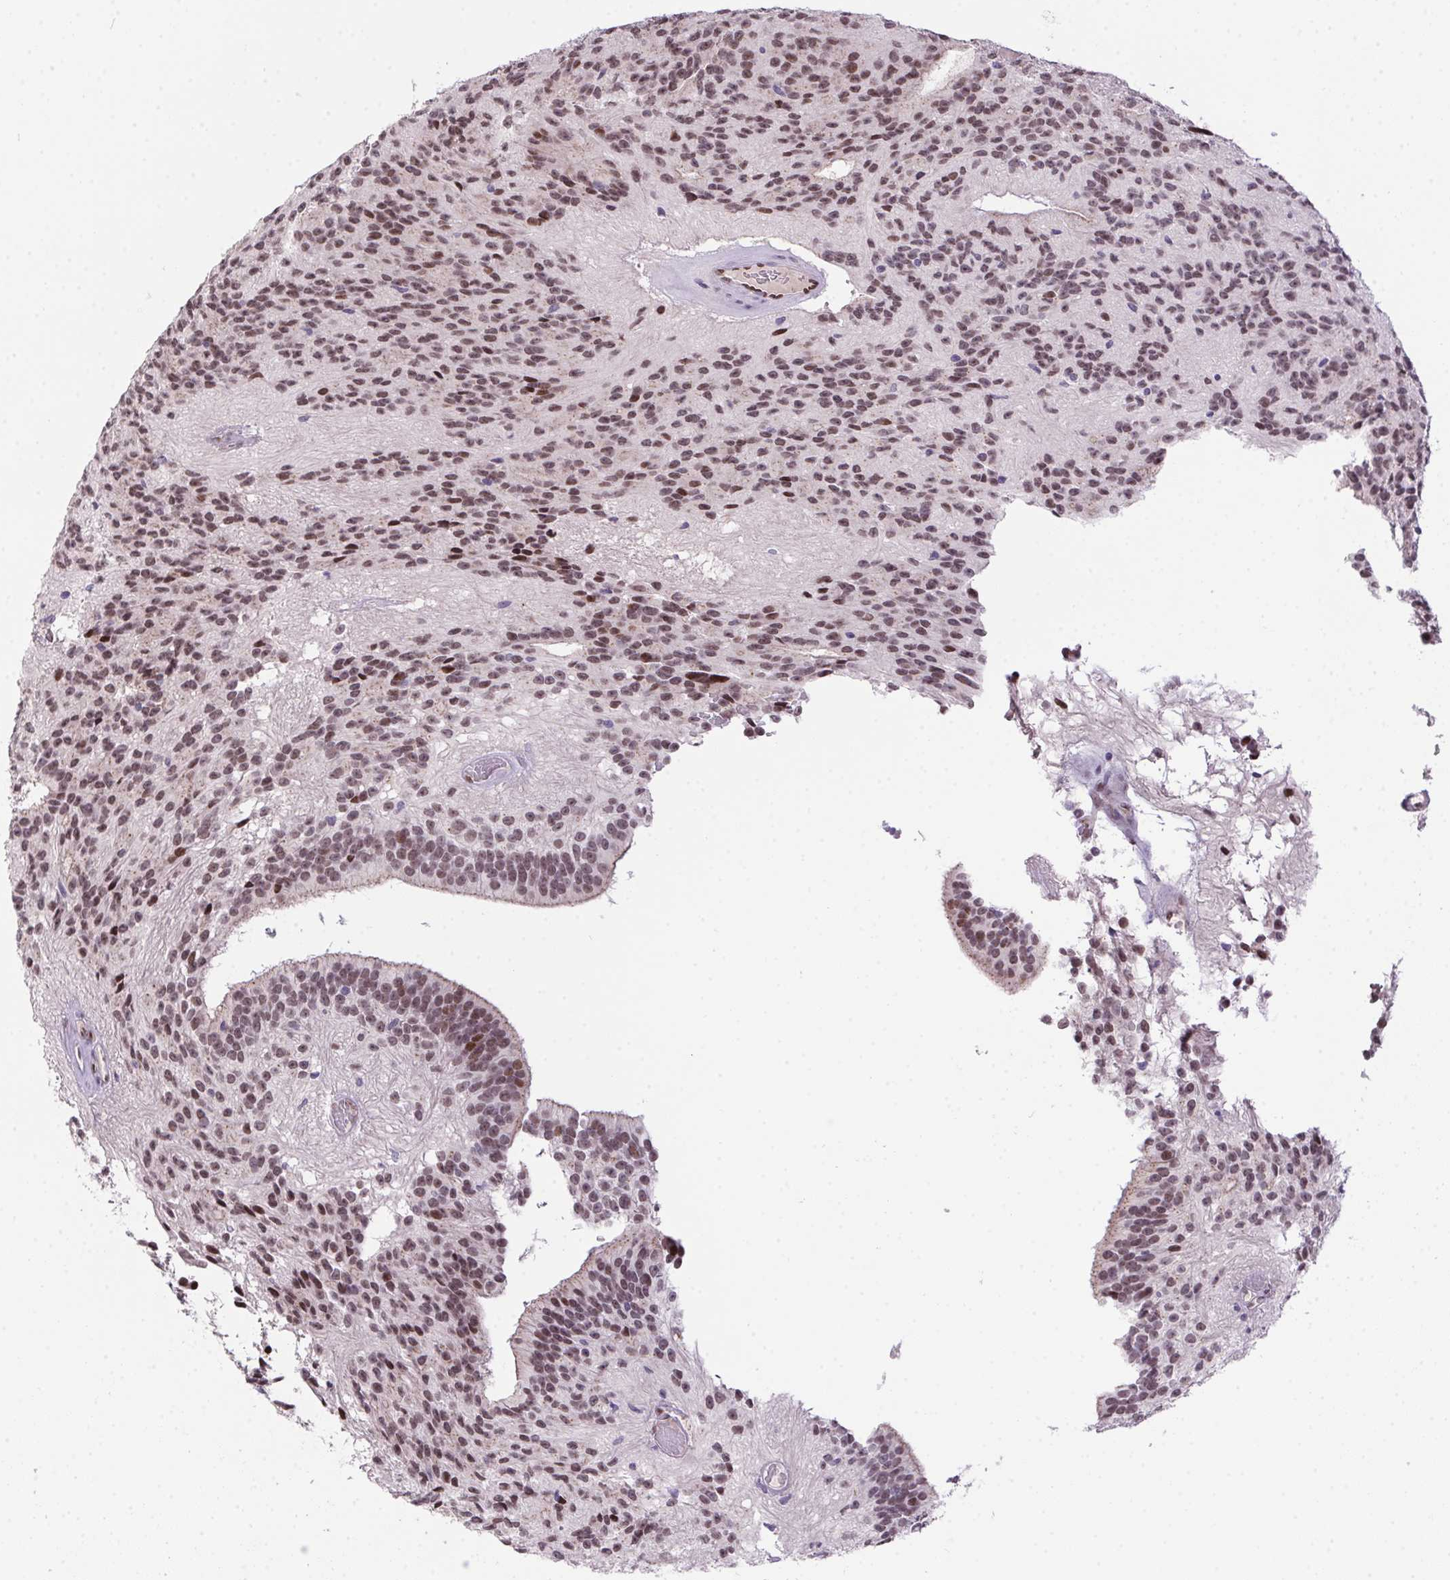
{"staining": {"intensity": "moderate", "quantity": ">75%", "location": "nuclear"}, "tissue": "glioma", "cell_type": "Tumor cells", "image_type": "cancer", "snomed": [{"axis": "morphology", "description": "Glioma, malignant, Low grade"}, {"axis": "topography", "description": "Brain"}], "caption": "About >75% of tumor cells in human malignant glioma (low-grade) show moderate nuclear protein staining as visualized by brown immunohistochemical staining.", "gene": "SP9", "patient": {"sex": "male", "age": 31}}